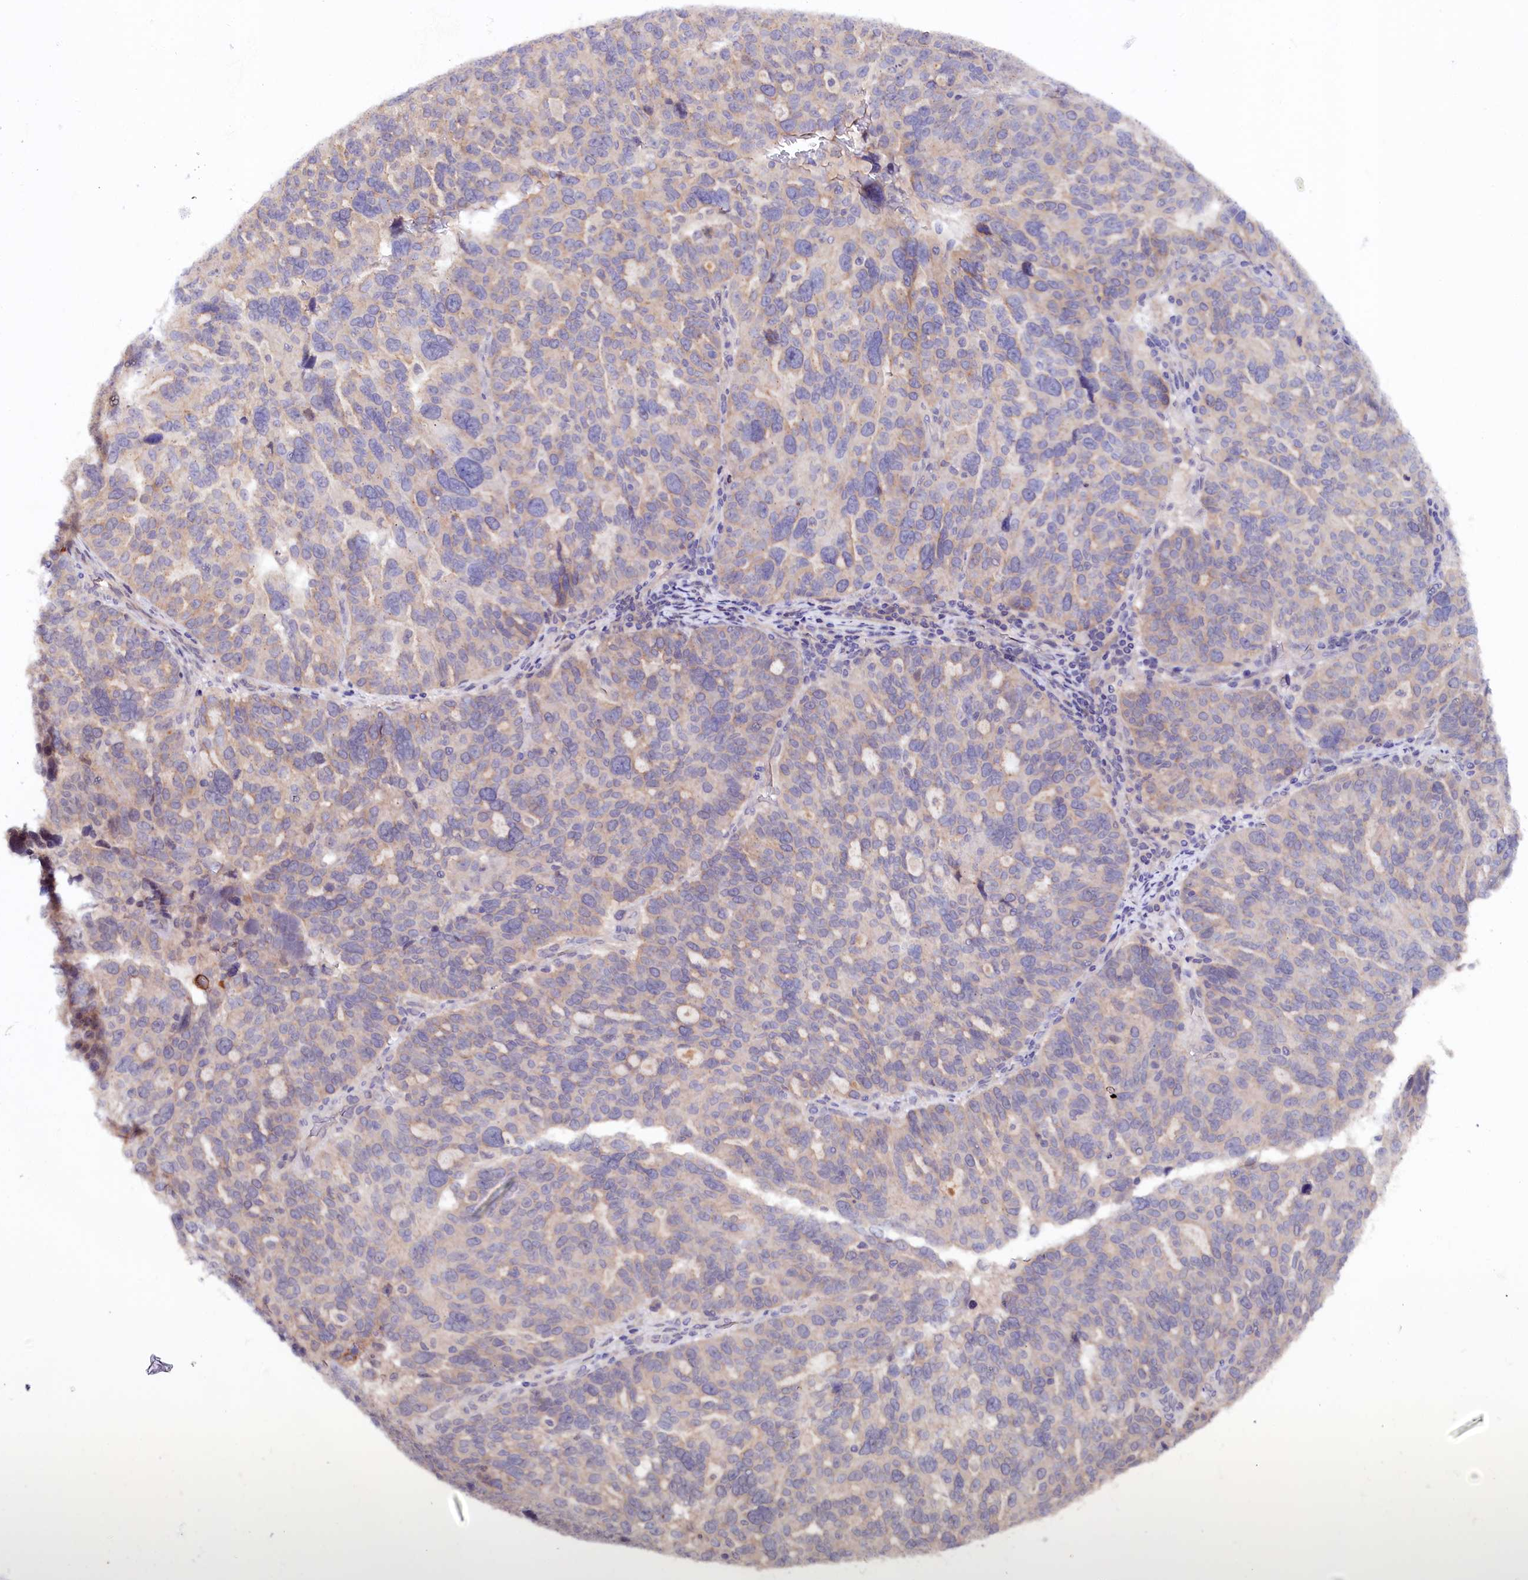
{"staining": {"intensity": "negative", "quantity": "none", "location": "none"}, "tissue": "ovarian cancer", "cell_type": "Tumor cells", "image_type": "cancer", "snomed": [{"axis": "morphology", "description": "Cystadenocarcinoma, serous, NOS"}, {"axis": "topography", "description": "Ovary"}], "caption": "IHC image of ovarian serous cystadenocarcinoma stained for a protein (brown), which shows no staining in tumor cells. (DAB IHC, high magnification).", "gene": "NEDD1", "patient": {"sex": "female", "age": 59}}